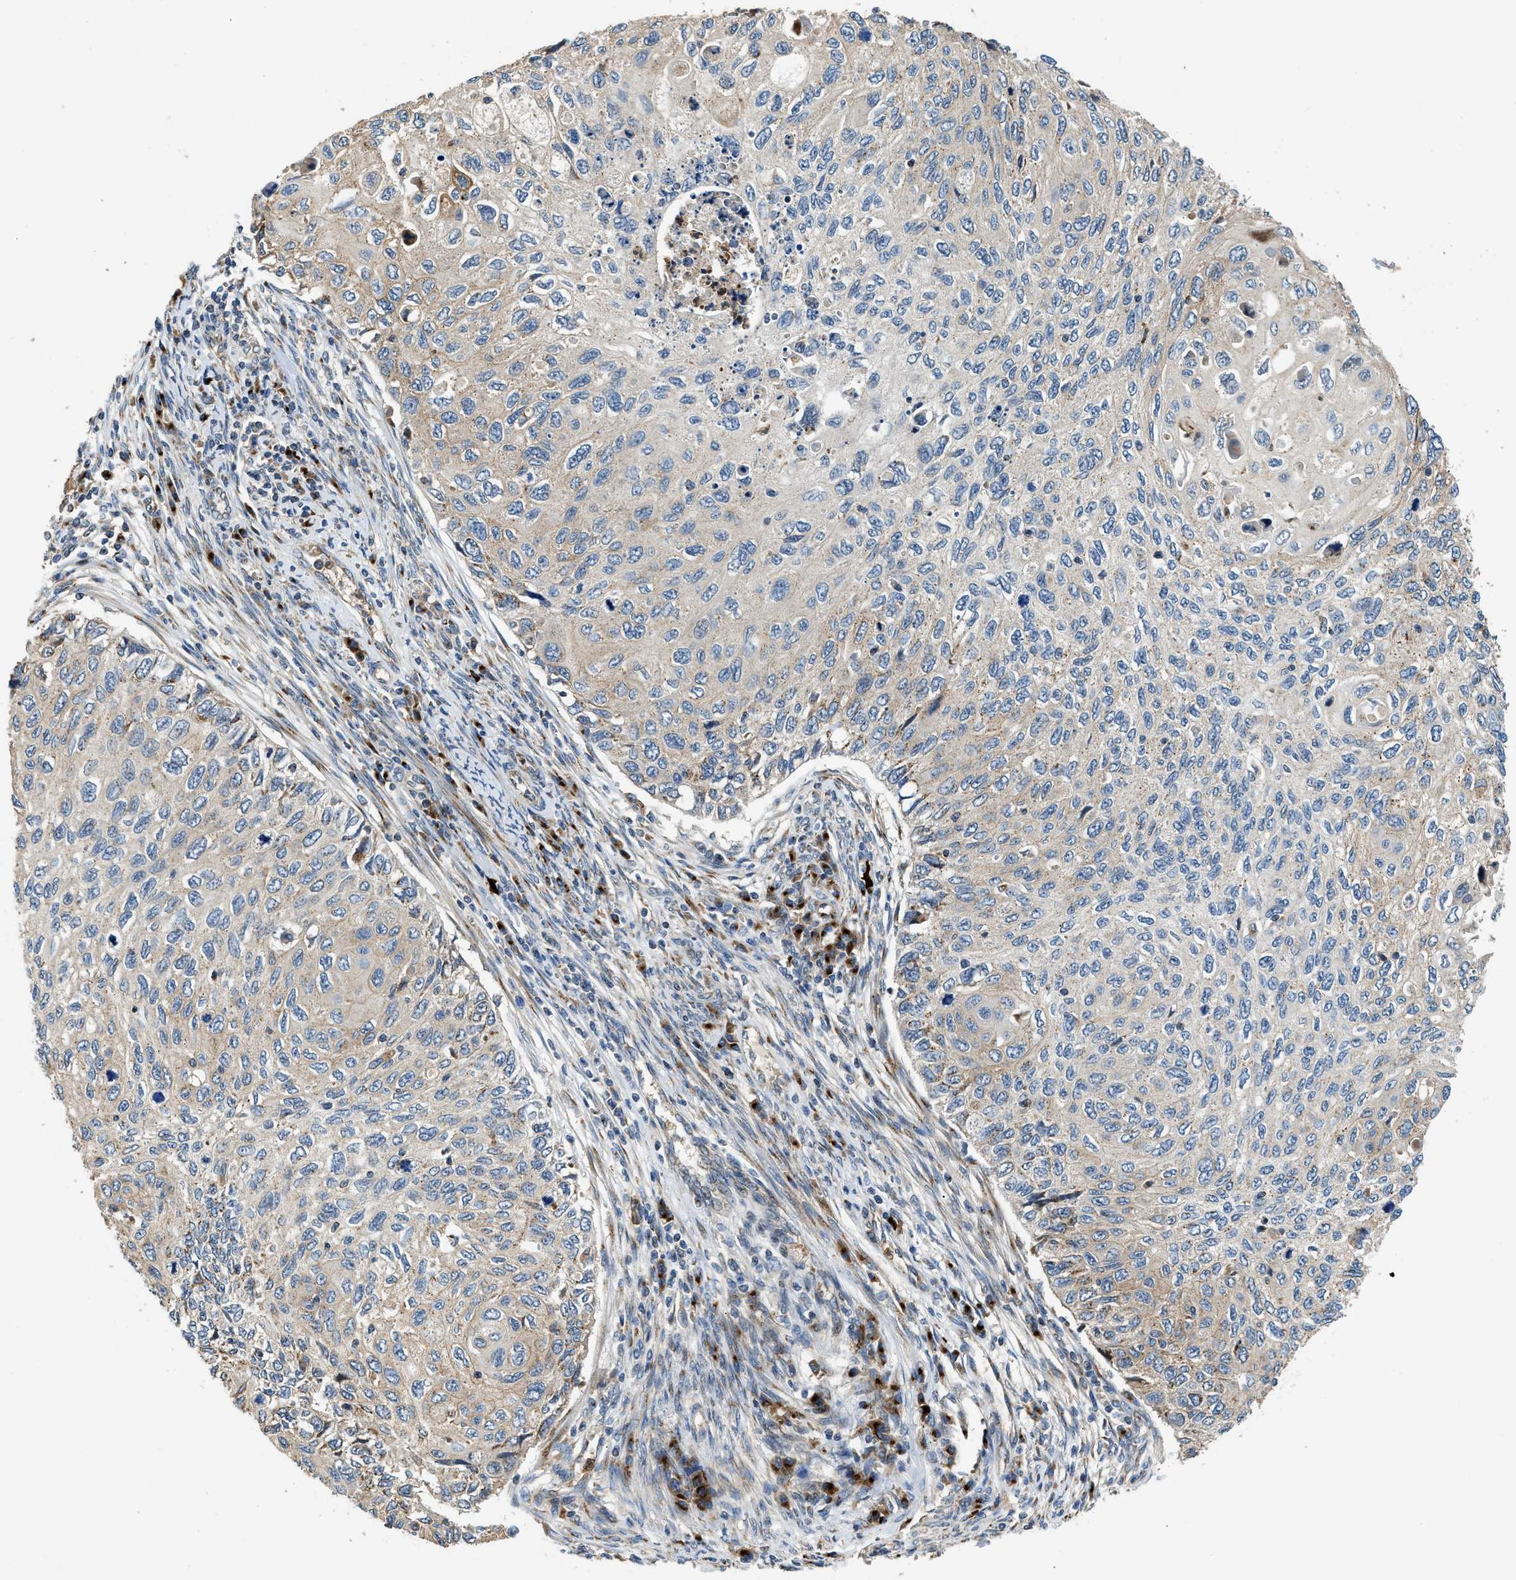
{"staining": {"intensity": "weak", "quantity": ">75%", "location": "cytoplasmic/membranous"}, "tissue": "cervical cancer", "cell_type": "Tumor cells", "image_type": "cancer", "snomed": [{"axis": "morphology", "description": "Squamous cell carcinoma, NOS"}, {"axis": "topography", "description": "Cervix"}], "caption": "This photomicrograph demonstrates immunohistochemistry staining of cervical cancer (squamous cell carcinoma), with low weak cytoplasmic/membranous expression in approximately >75% of tumor cells.", "gene": "FUT8", "patient": {"sex": "female", "age": 70}}